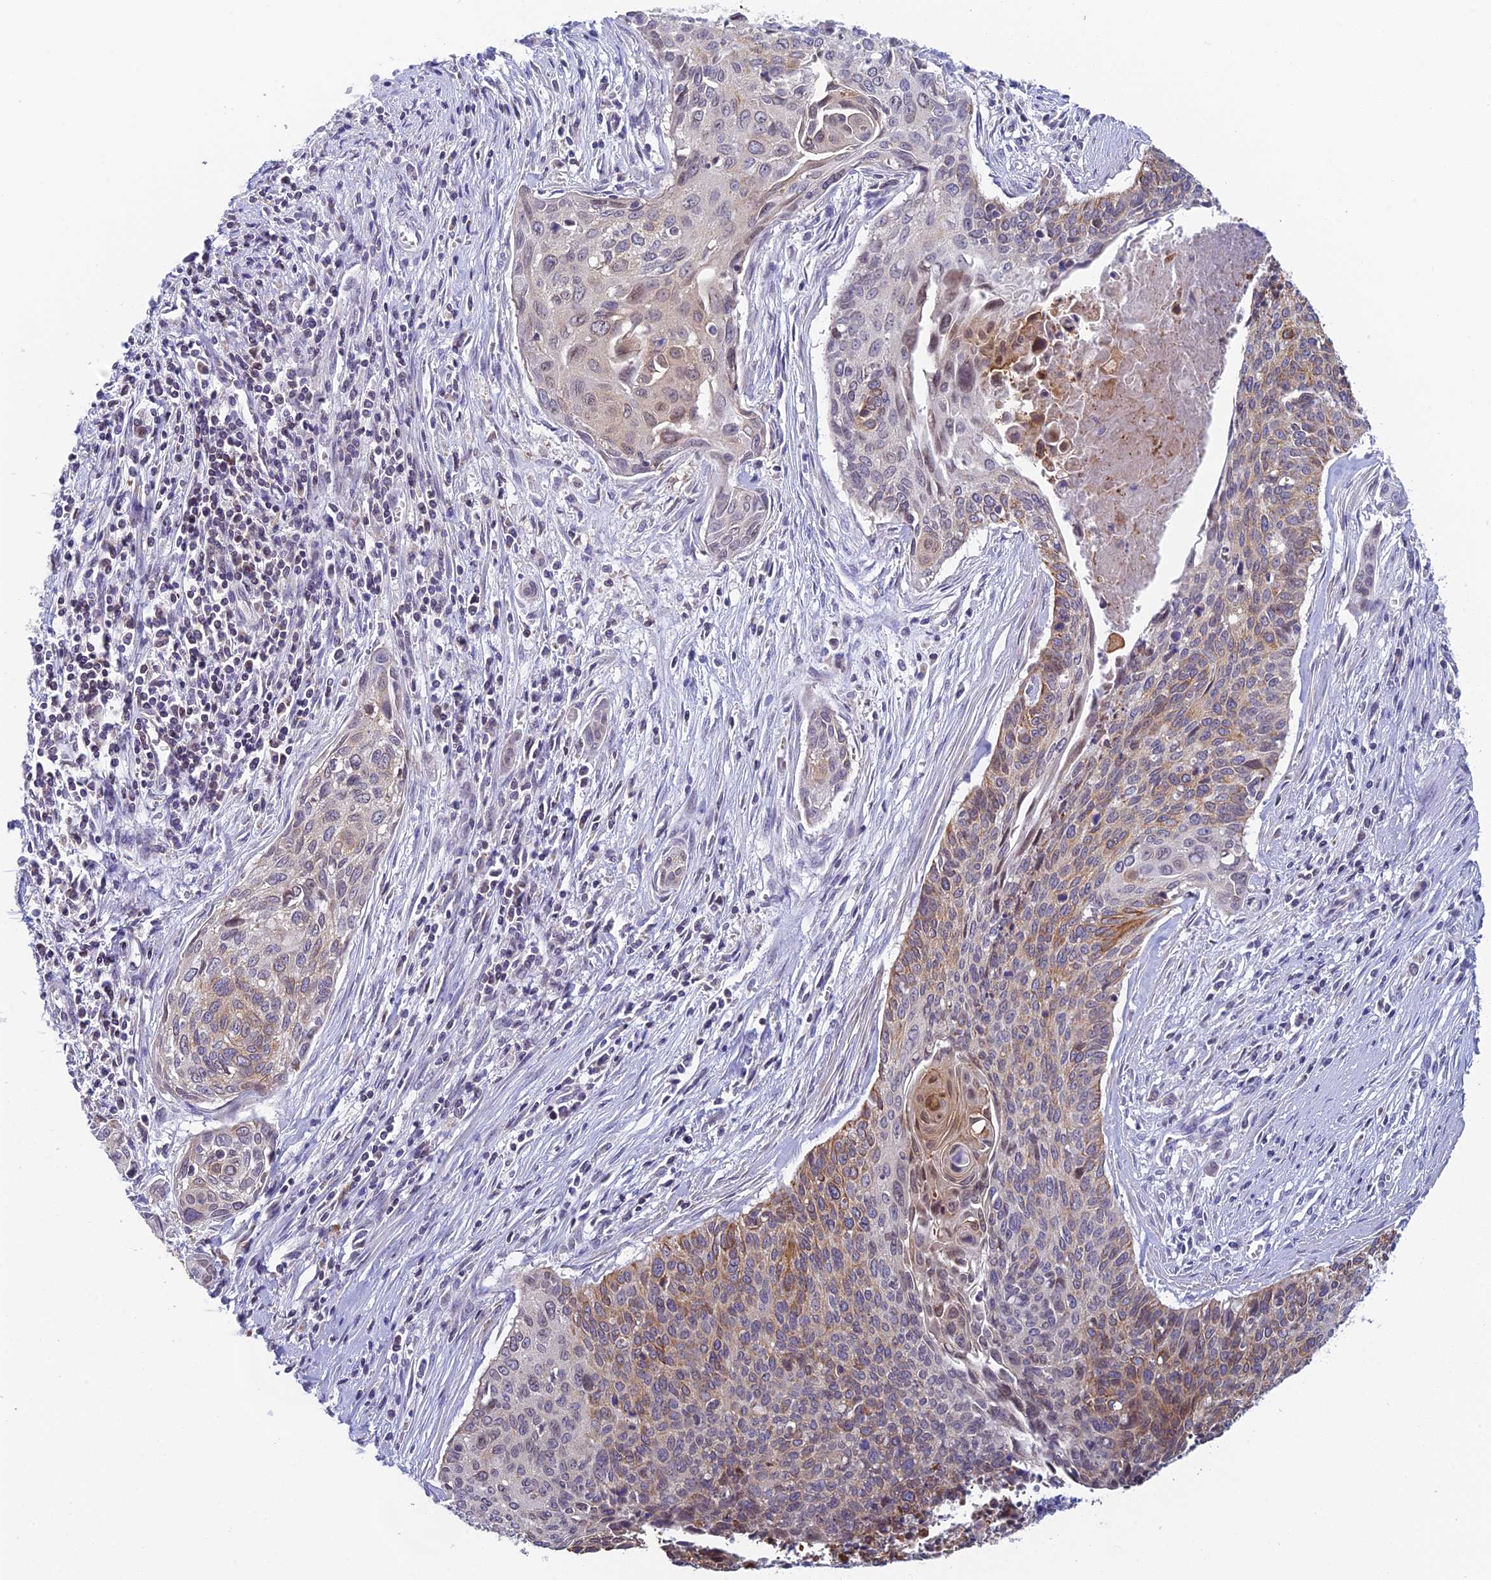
{"staining": {"intensity": "moderate", "quantity": ">75%", "location": "cytoplasmic/membranous"}, "tissue": "cervical cancer", "cell_type": "Tumor cells", "image_type": "cancer", "snomed": [{"axis": "morphology", "description": "Squamous cell carcinoma, NOS"}, {"axis": "topography", "description": "Cervix"}], "caption": "This micrograph shows IHC staining of cervical squamous cell carcinoma, with medium moderate cytoplasmic/membranous positivity in about >75% of tumor cells.", "gene": "REXO5", "patient": {"sex": "female", "age": 55}}